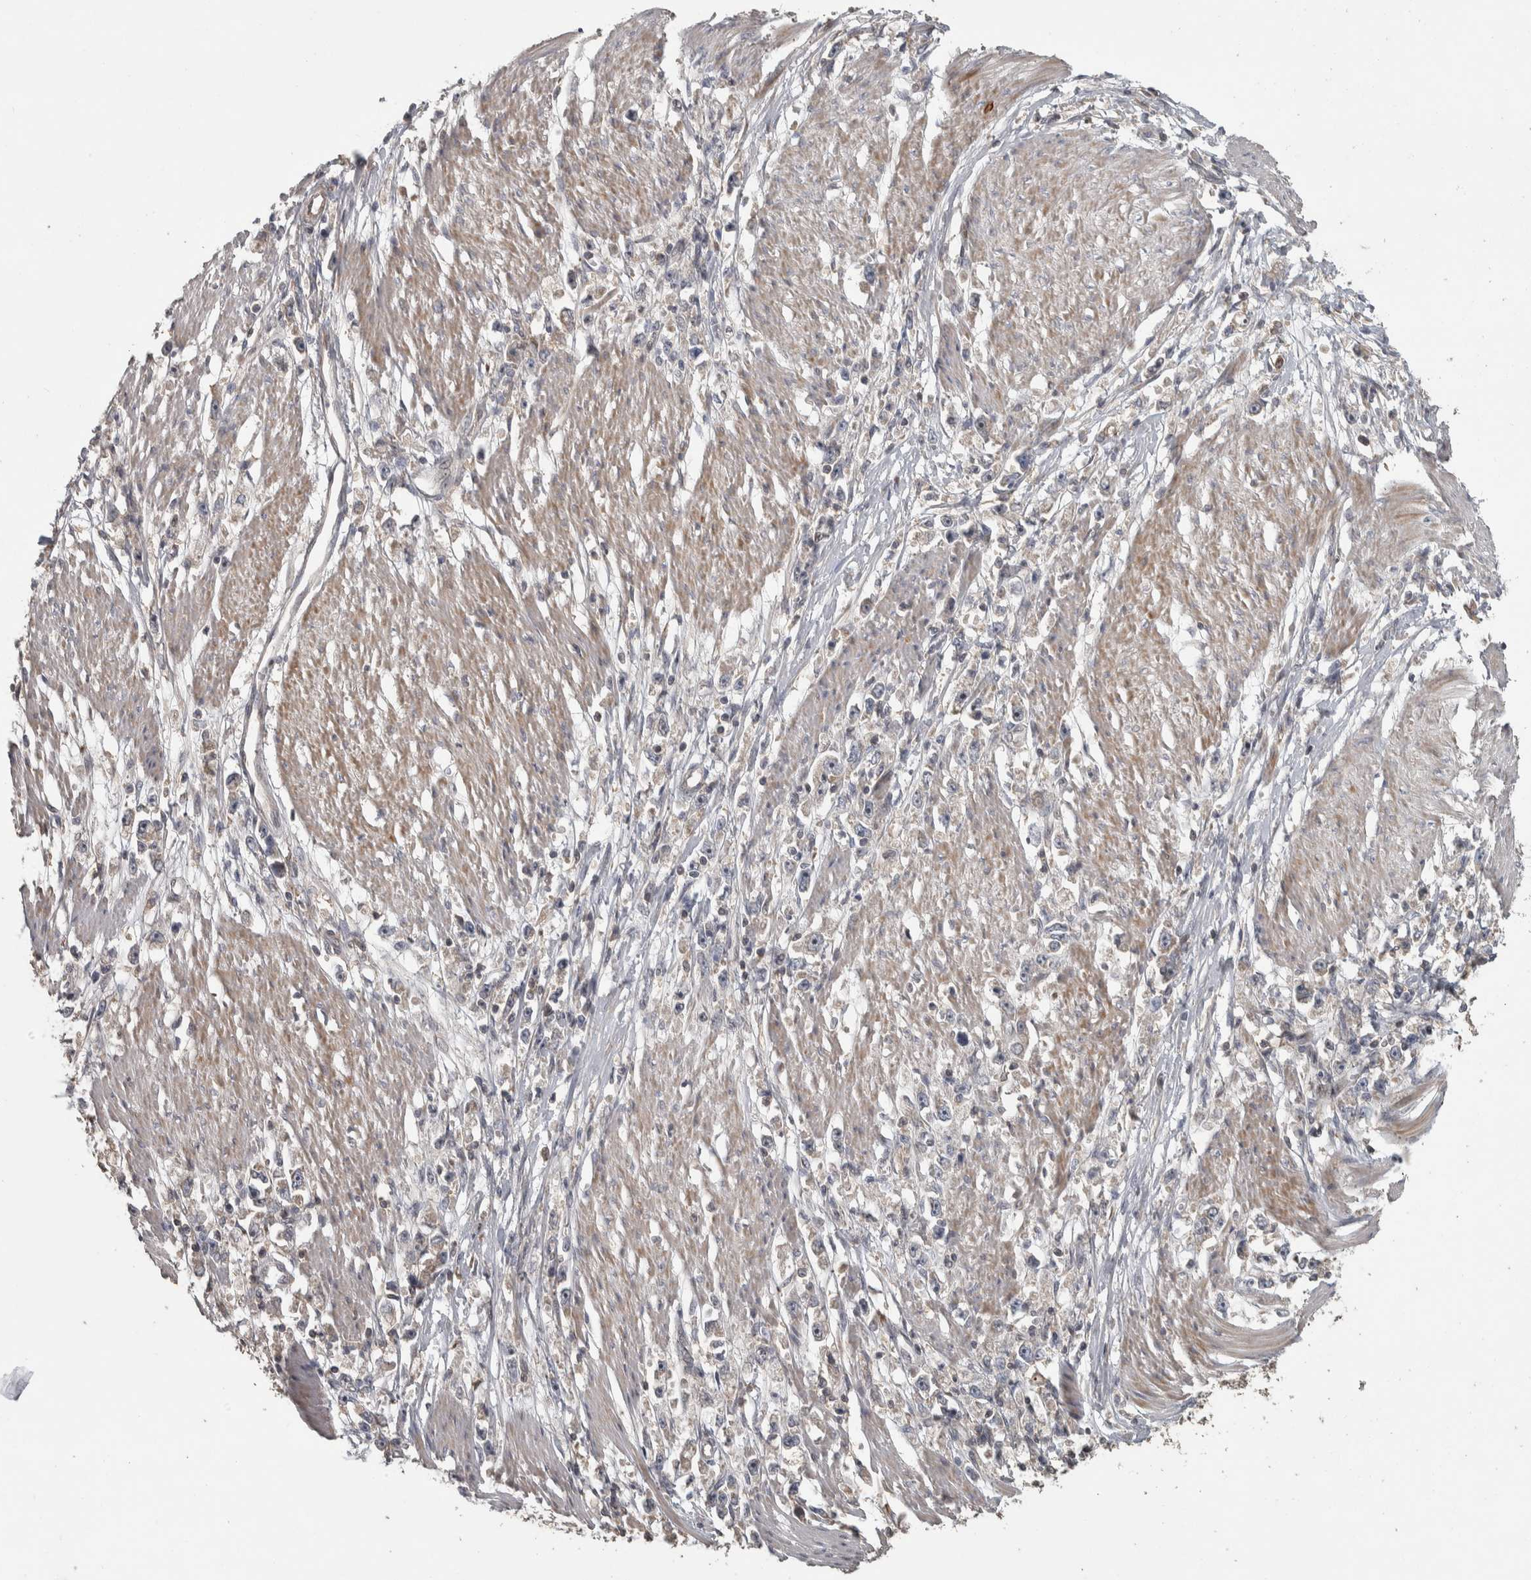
{"staining": {"intensity": "weak", "quantity": "<25%", "location": "cytoplasmic/membranous"}, "tissue": "stomach cancer", "cell_type": "Tumor cells", "image_type": "cancer", "snomed": [{"axis": "morphology", "description": "Adenocarcinoma, NOS"}, {"axis": "topography", "description": "Stomach"}], "caption": "The photomicrograph reveals no staining of tumor cells in stomach cancer.", "gene": "ERAL1", "patient": {"sex": "female", "age": 59}}